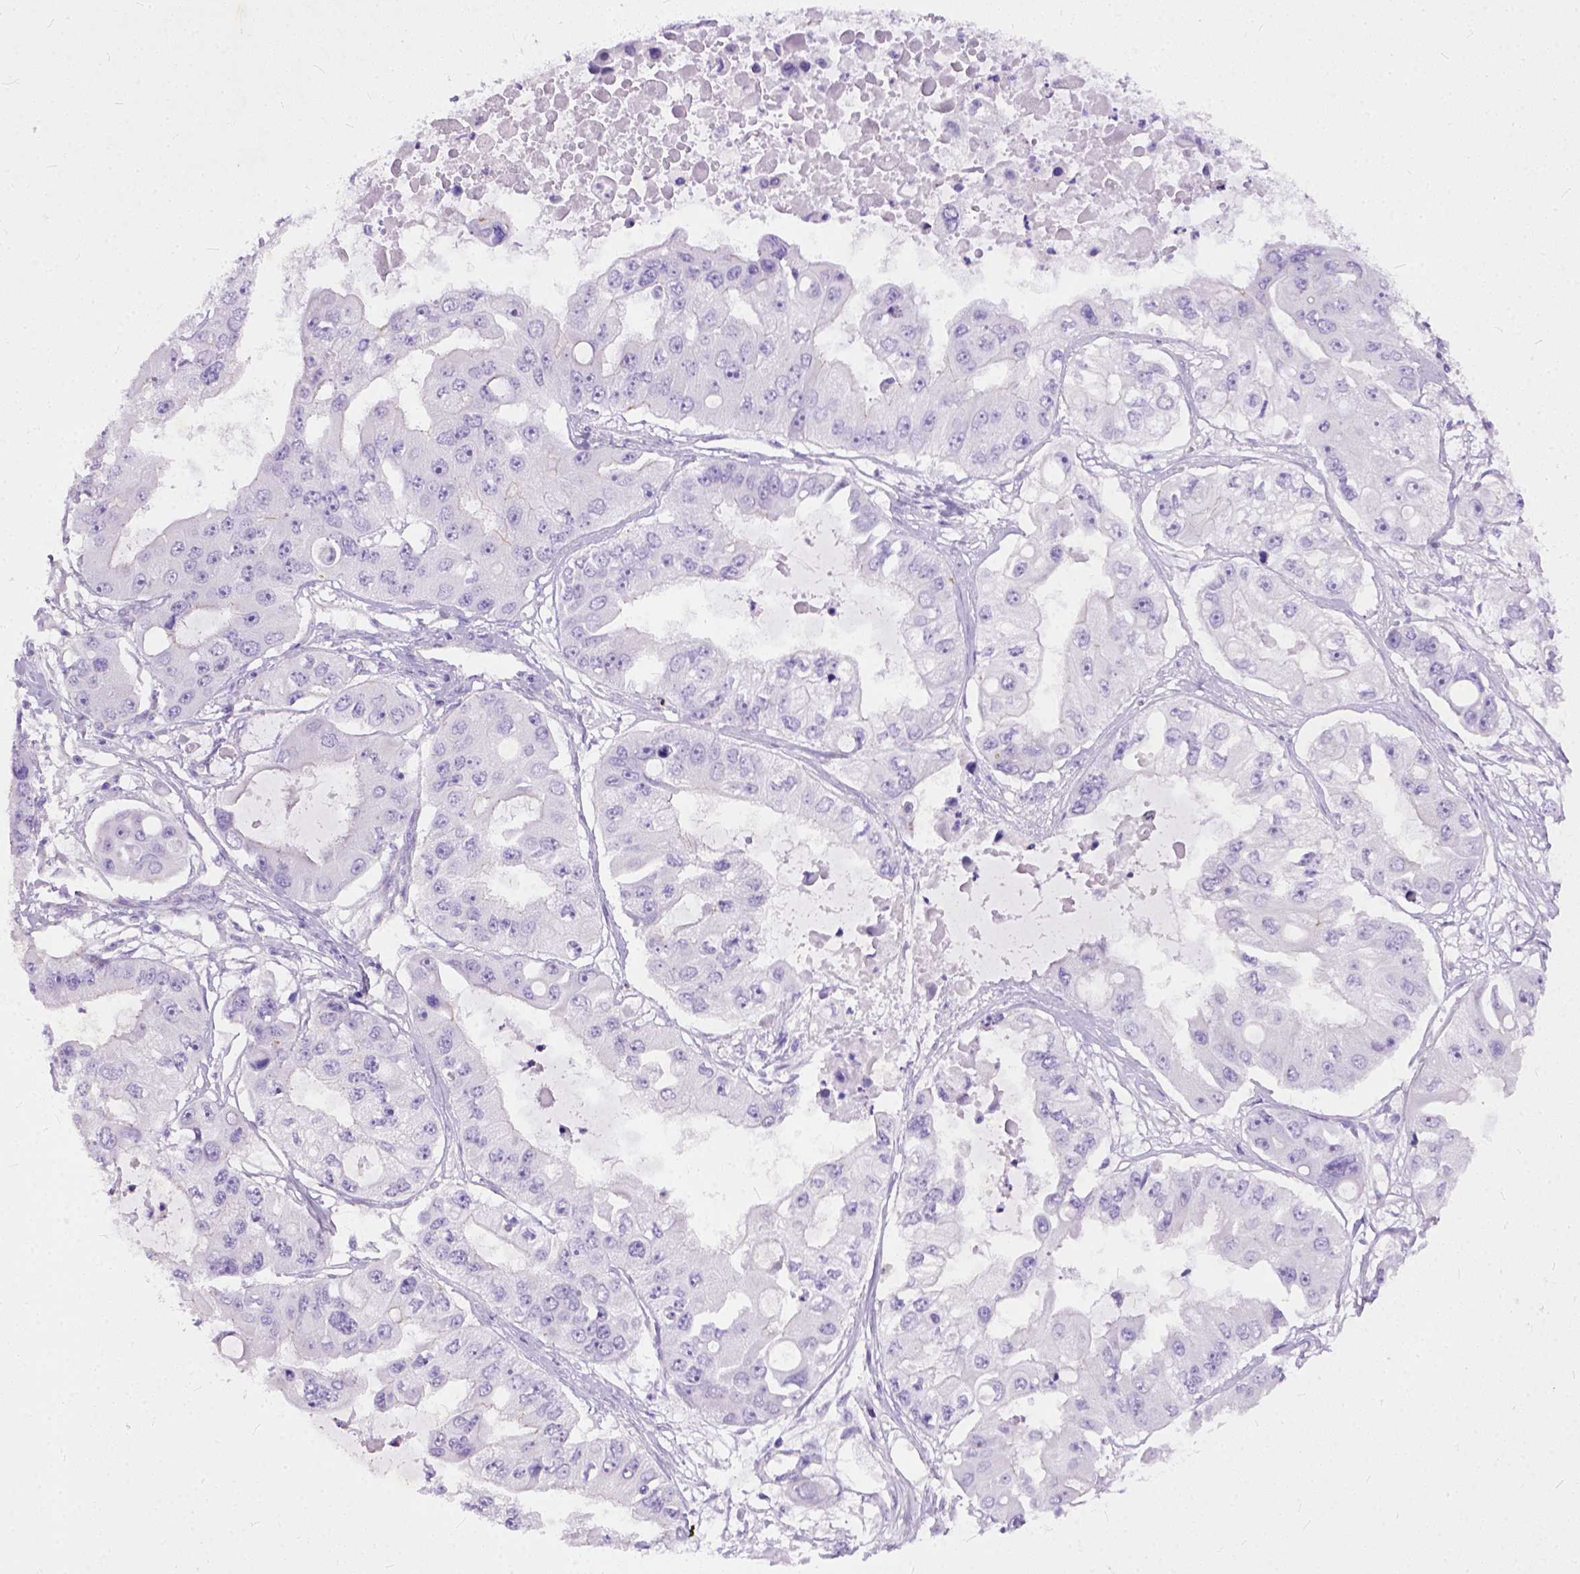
{"staining": {"intensity": "negative", "quantity": "none", "location": "none"}, "tissue": "ovarian cancer", "cell_type": "Tumor cells", "image_type": "cancer", "snomed": [{"axis": "morphology", "description": "Cystadenocarcinoma, serous, NOS"}, {"axis": "topography", "description": "Ovary"}], "caption": "IHC of human ovarian cancer exhibits no expression in tumor cells.", "gene": "ADGRF1", "patient": {"sex": "female", "age": 56}}